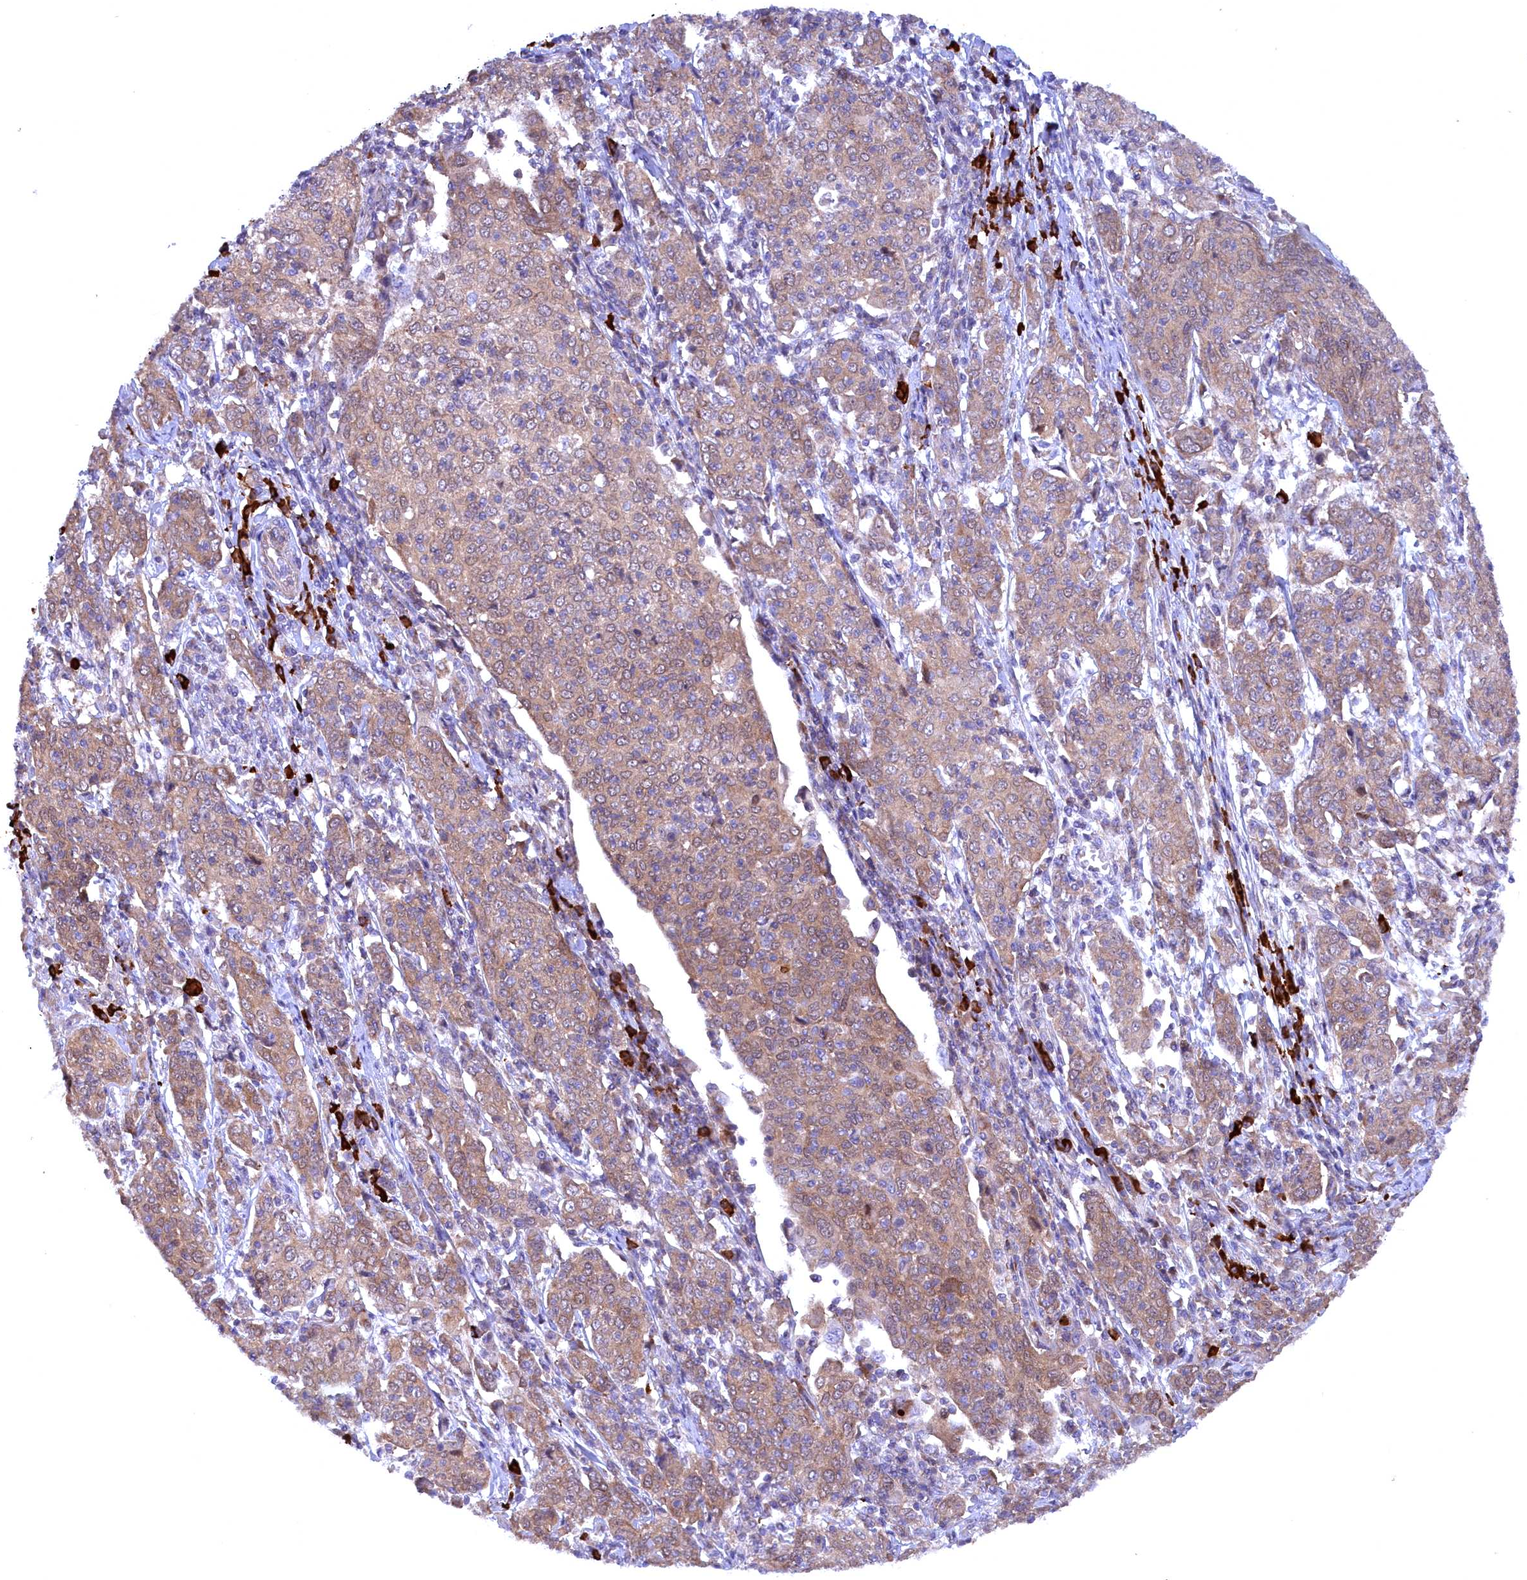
{"staining": {"intensity": "moderate", "quantity": ">75%", "location": "cytoplasmic/membranous"}, "tissue": "cervical cancer", "cell_type": "Tumor cells", "image_type": "cancer", "snomed": [{"axis": "morphology", "description": "Squamous cell carcinoma, NOS"}, {"axis": "topography", "description": "Cervix"}], "caption": "Immunohistochemical staining of cervical cancer (squamous cell carcinoma) reveals moderate cytoplasmic/membranous protein staining in approximately >75% of tumor cells.", "gene": "JPT2", "patient": {"sex": "female", "age": 67}}